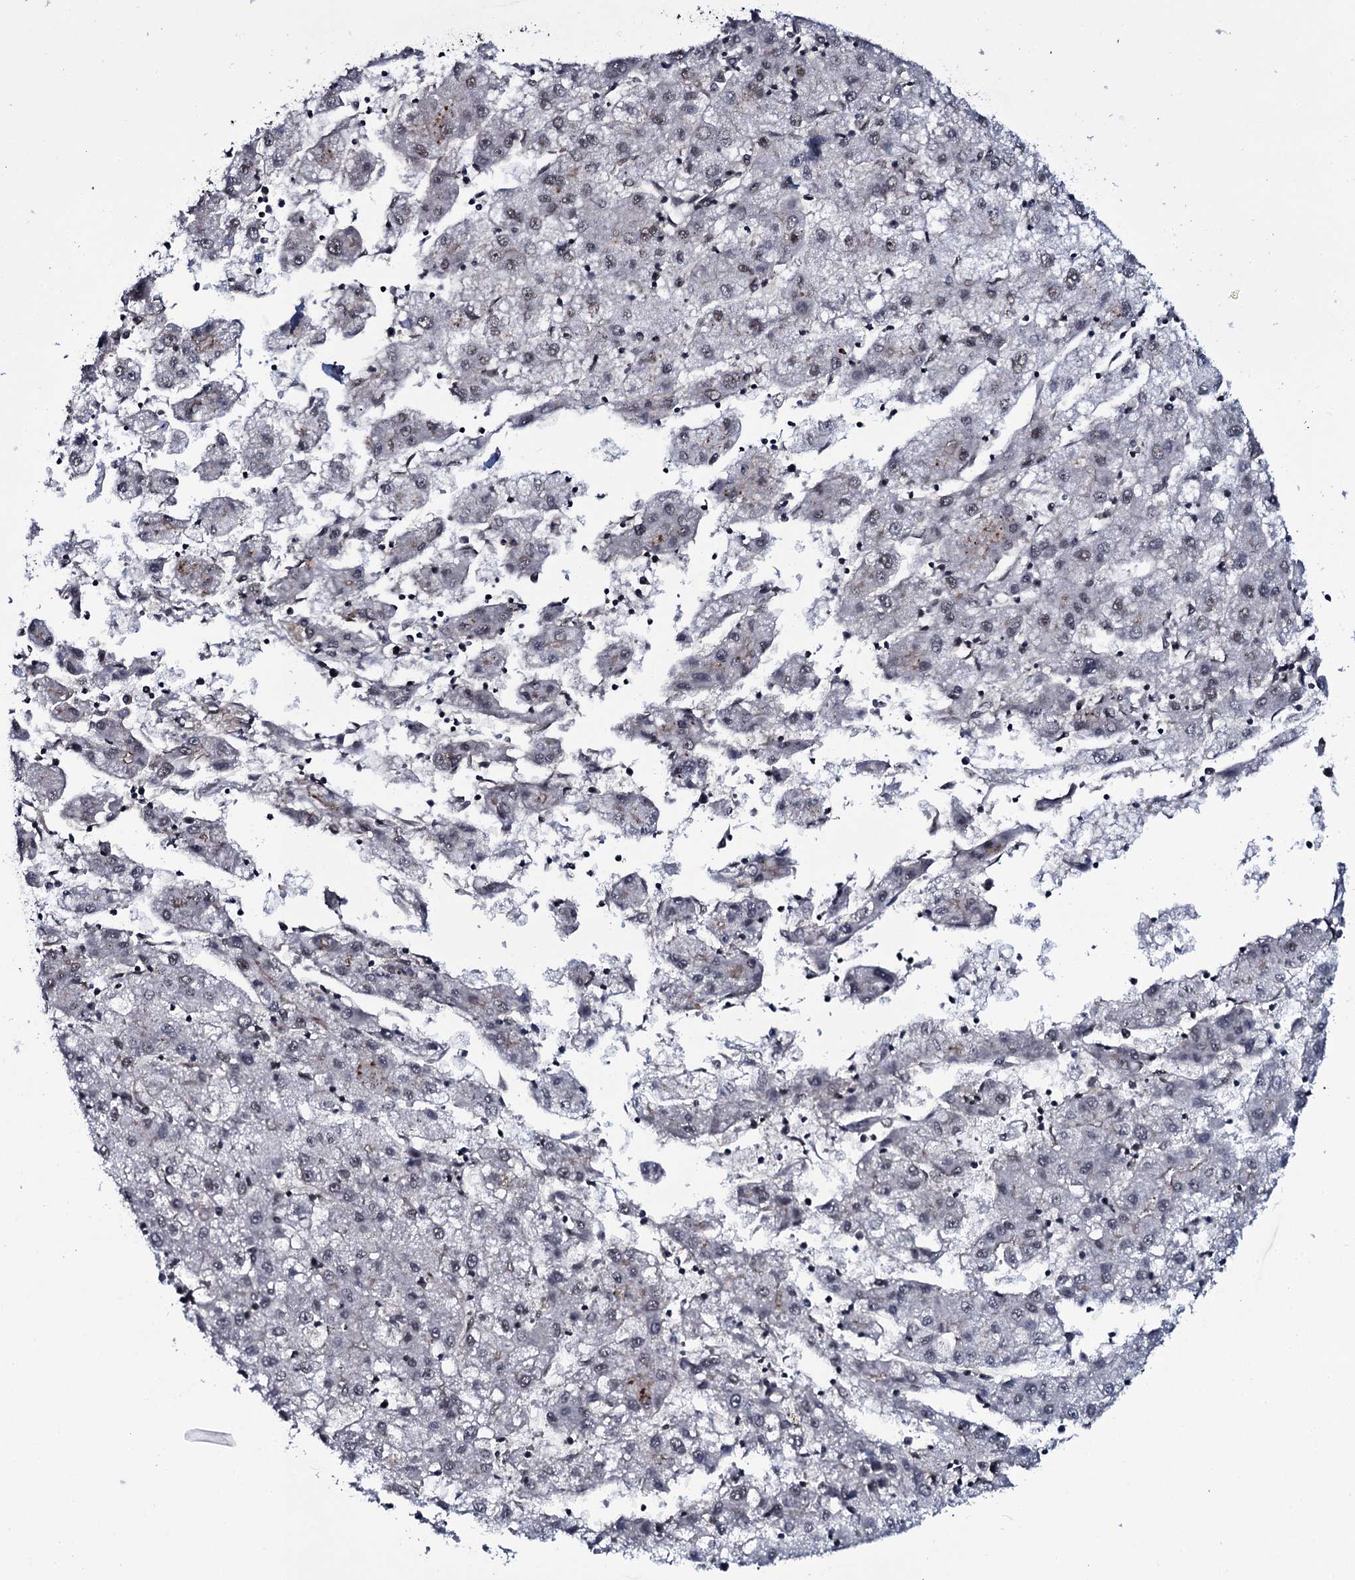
{"staining": {"intensity": "weak", "quantity": "<25%", "location": "nuclear"}, "tissue": "liver cancer", "cell_type": "Tumor cells", "image_type": "cancer", "snomed": [{"axis": "morphology", "description": "Carcinoma, Hepatocellular, NOS"}, {"axis": "topography", "description": "Liver"}], "caption": "The immunohistochemistry (IHC) image has no significant staining in tumor cells of liver cancer (hepatocellular carcinoma) tissue. (DAB (3,3'-diaminobenzidine) immunohistochemistry visualized using brightfield microscopy, high magnification).", "gene": "SH2D4B", "patient": {"sex": "male", "age": 72}}